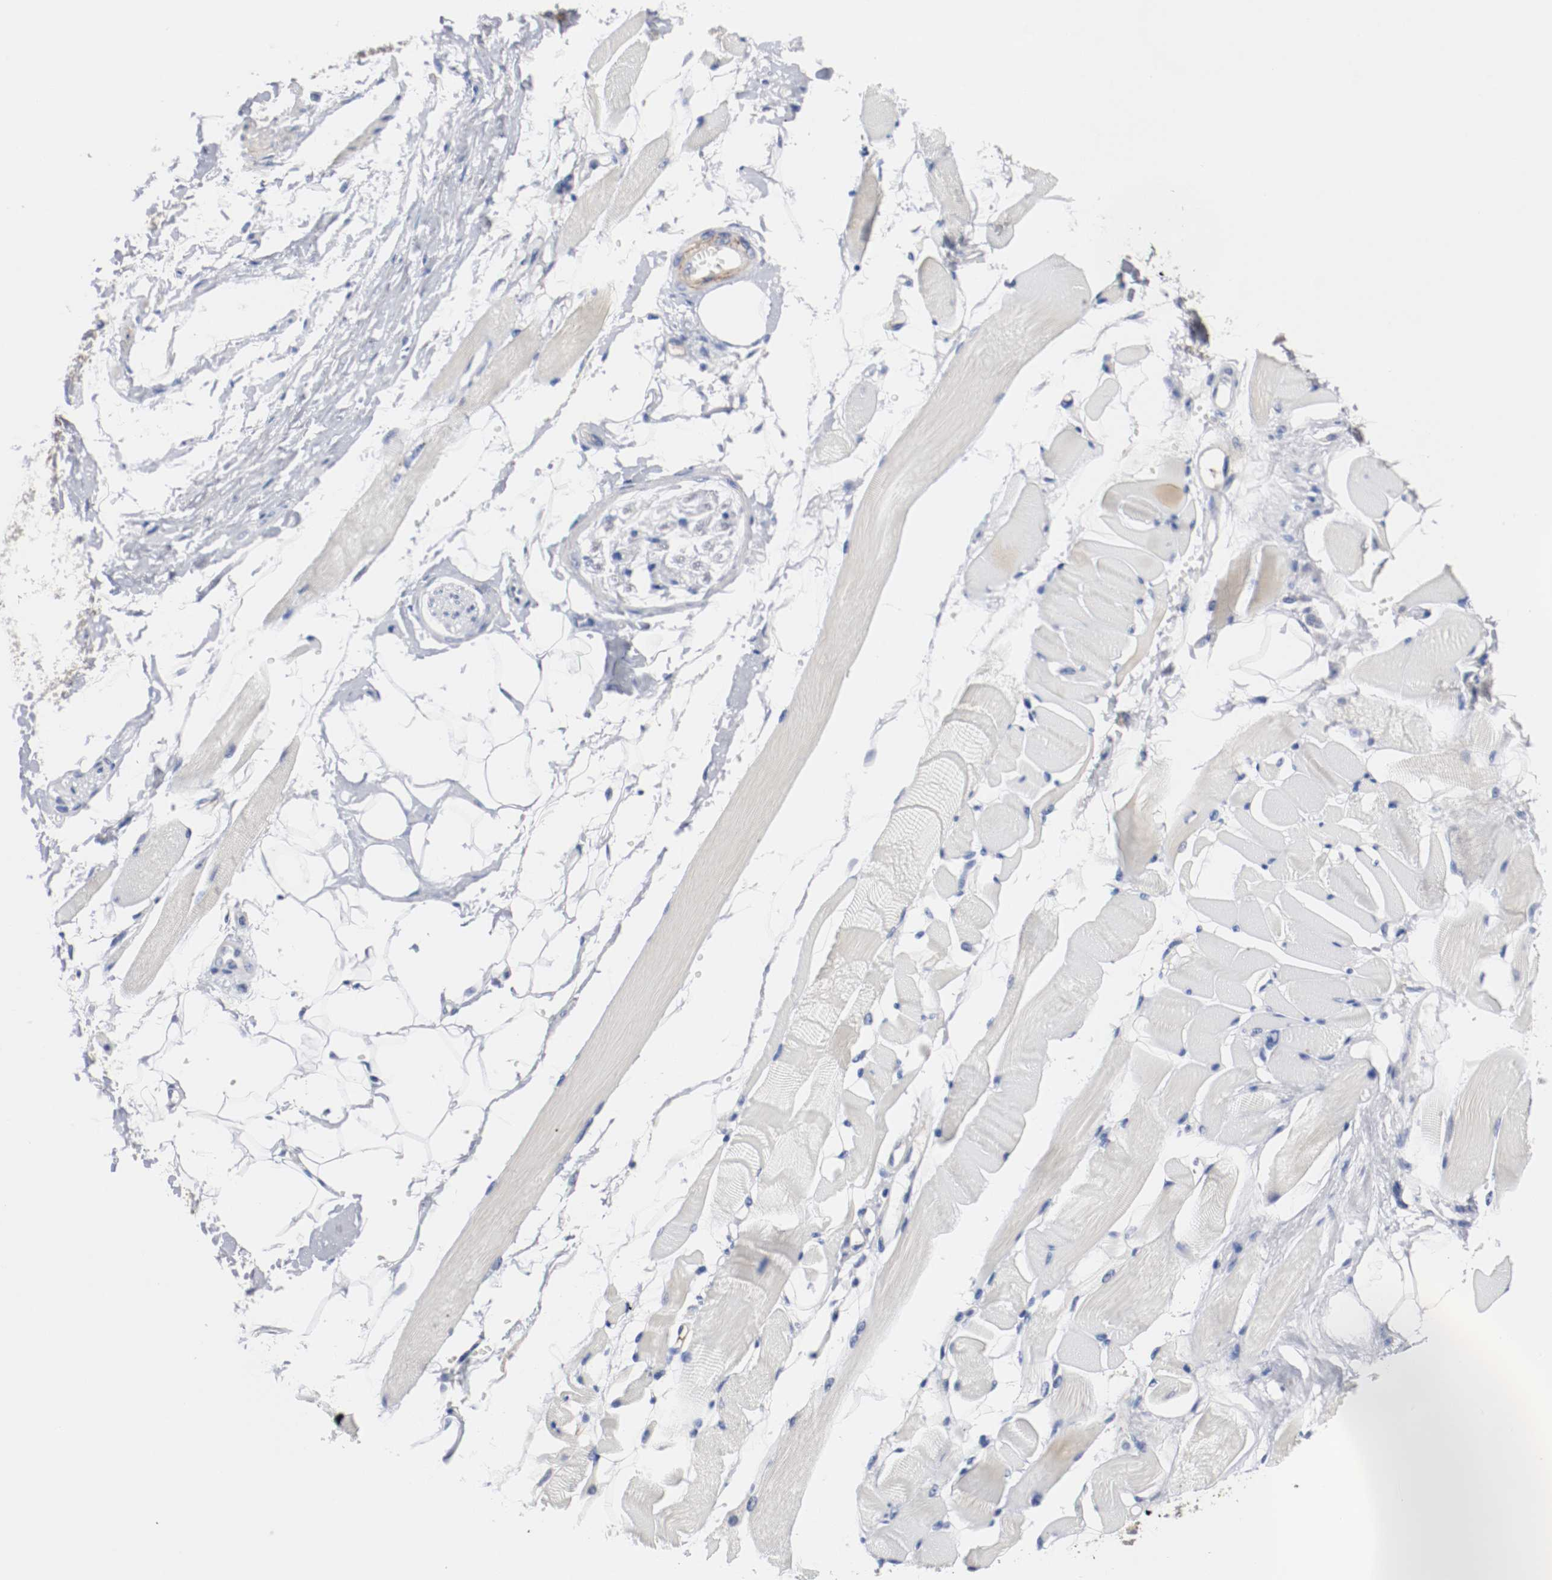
{"staining": {"intensity": "weak", "quantity": "<25%", "location": "cytoplasmic/membranous"}, "tissue": "skeletal muscle", "cell_type": "Myocytes", "image_type": "normal", "snomed": [{"axis": "morphology", "description": "Normal tissue, NOS"}, {"axis": "topography", "description": "Skeletal muscle"}, {"axis": "topography", "description": "Peripheral nerve tissue"}], "caption": "DAB immunohistochemical staining of unremarkable human skeletal muscle displays no significant positivity in myocytes.", "gene": "TNC", "patient": {"sex": "female", "age": 84}}